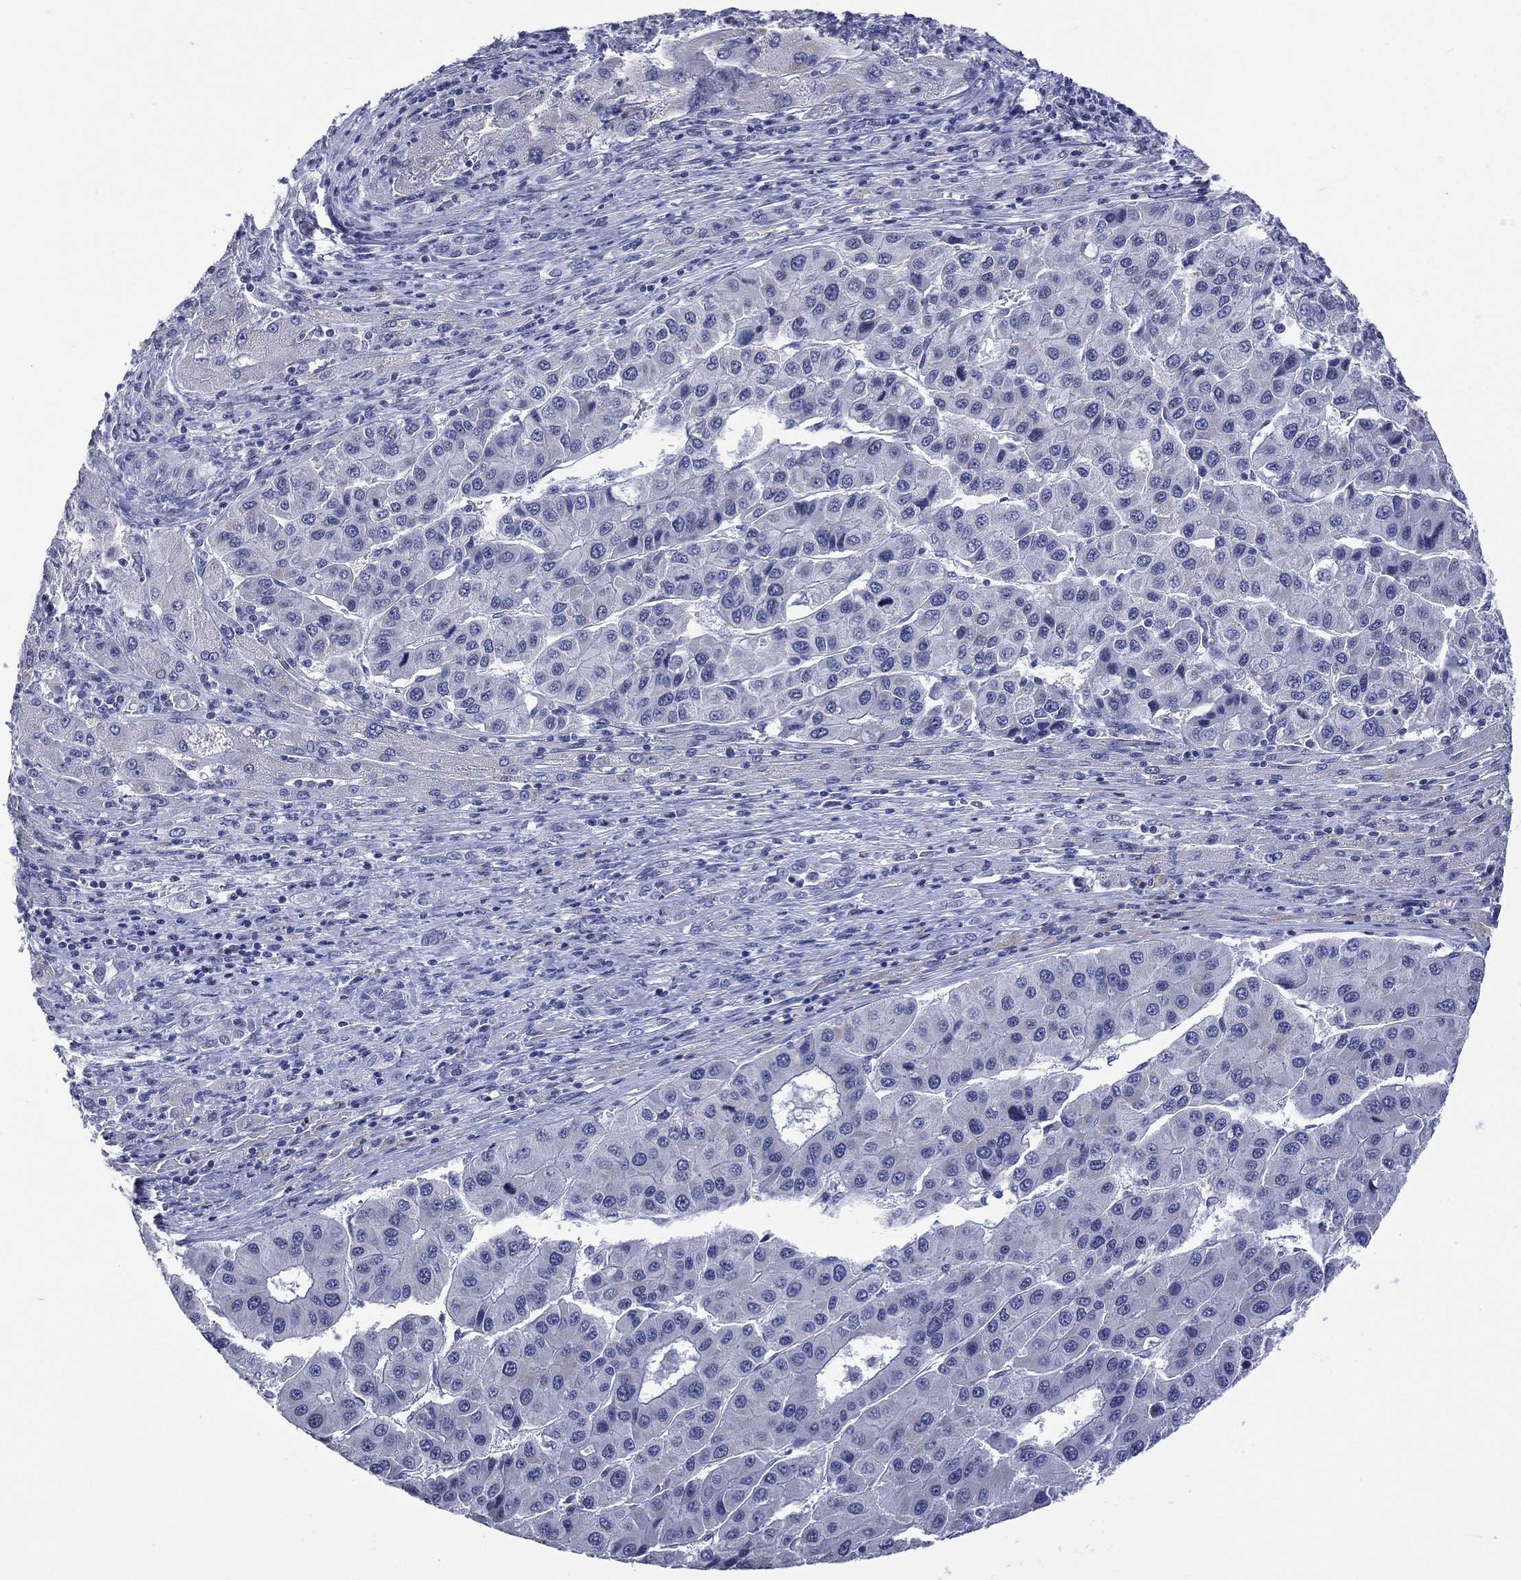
{"staining": {"intensity": "negative", "quantity": "none", "location": "none"}, "tissue": "liver cancer", "cell_type": "Tumor cells", "image_type": "cancer", "snomed": [{"axis": "morphology", "description": "Carcinoma, Hepatocellular, NOS"}, {"axis": "topography", "description": "Liver"}], "caption": "IHC of hepatocellular carcinoma (liver) shows no staining in tumor cells.", "gene": "SSX1", "patient": {"sex": "male", "age": 73}}